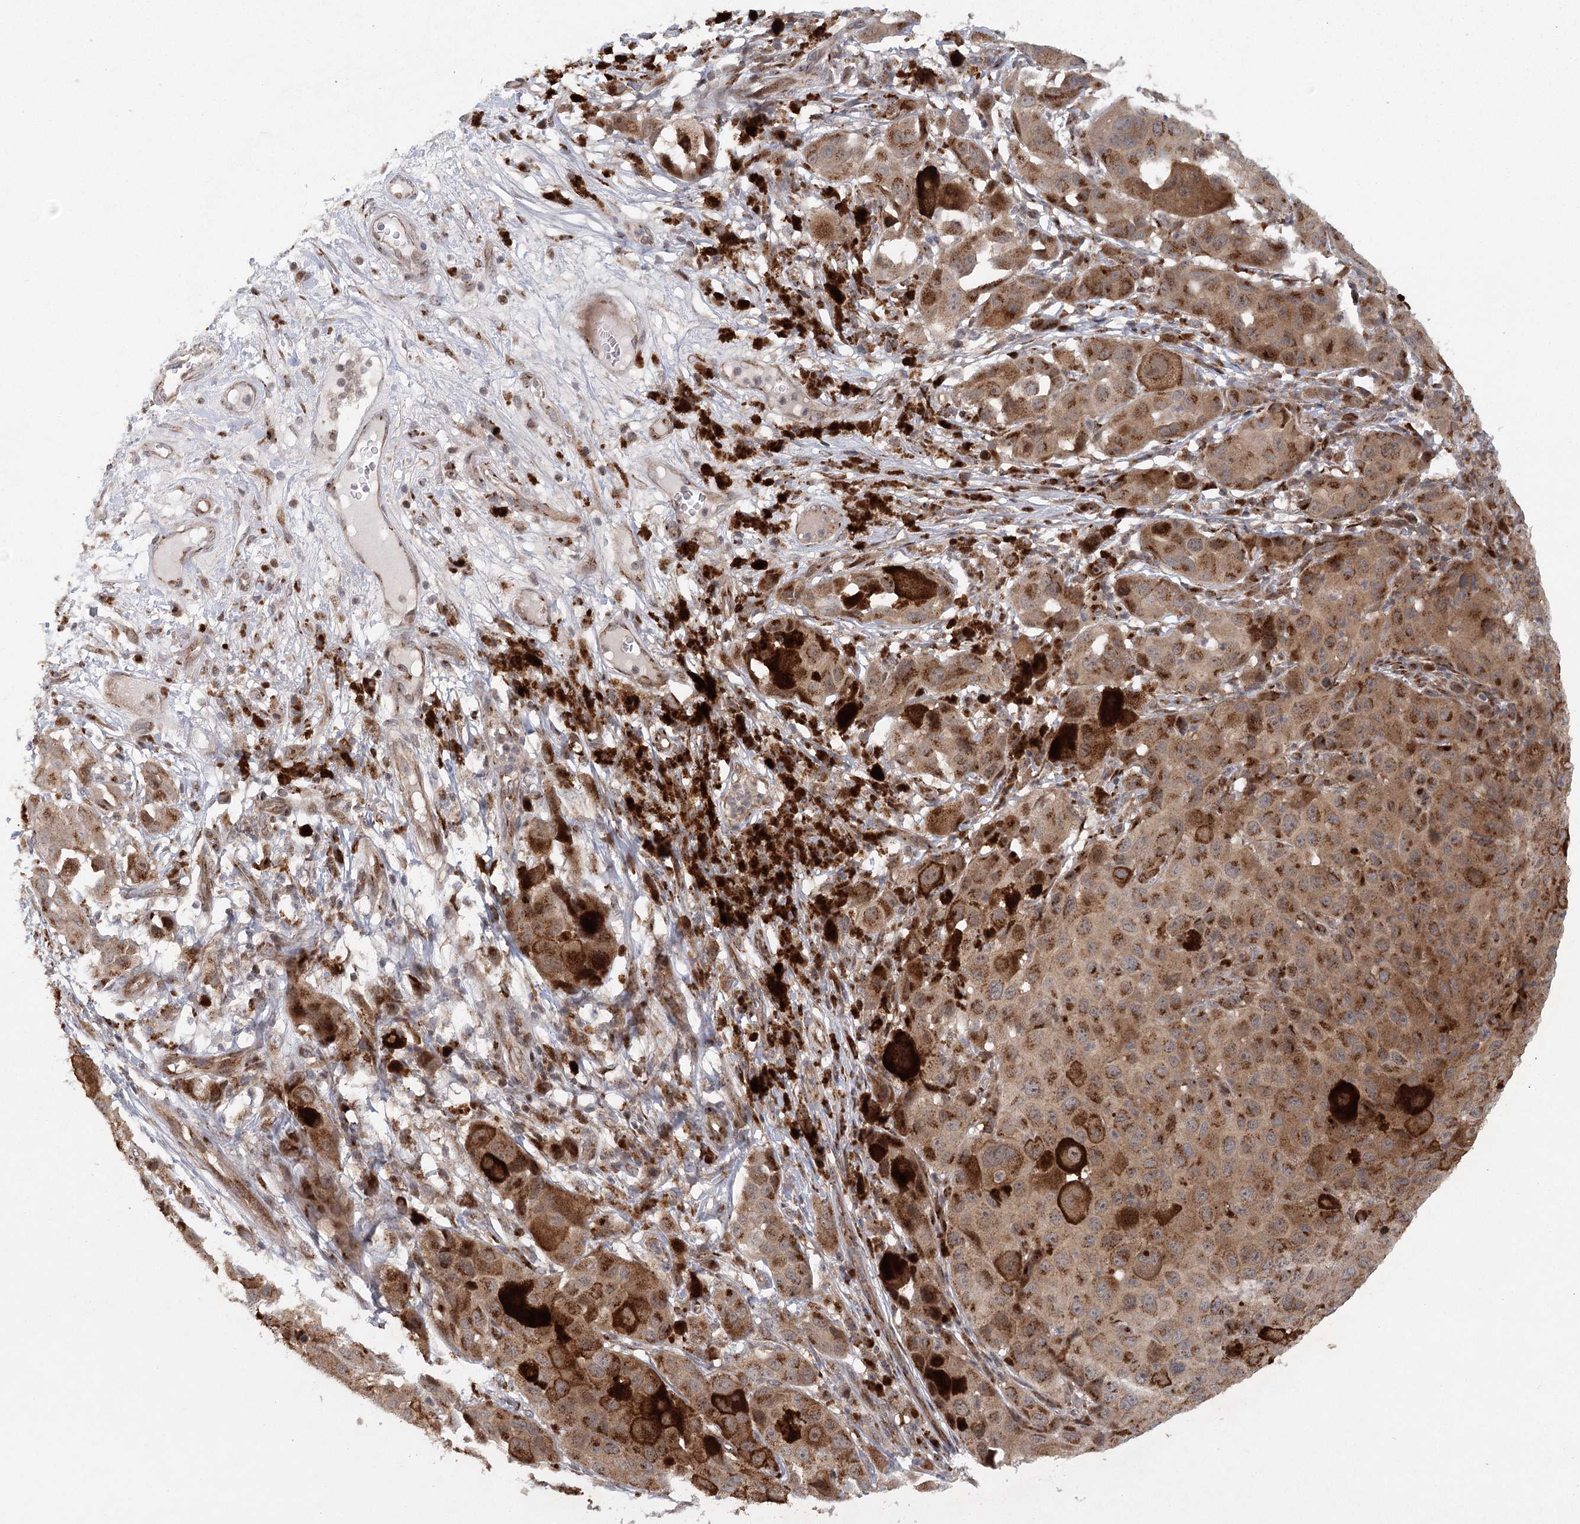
{"staining": {"intensity": "moderate", "quantity": ">75%", "location": "cytoplasmic/membranous,nuclear"}, "tissue": "melanoma", "cell_type": "Tumor cells", "image_type": "cancer", "snomed": [{"axis": "morphology", "description": "Malignant melanoma, NOS"}, {"axis": "topography", "description": "Skin"}], "caption": "Immunohistochemistry (IHC) histopathology image of neoplastic tissue: melanoma stained using immunohistochemistry (IHC) demonstrates medium levels of moderate protein expression localized specifically in the cytoplasmic/membranous and nuclear of tumor cells, appearing as a cytoplasmic/membranous and nuclear brown color.", "gene": "IFT46", "patient": {"sex": "male", "age": 96}}